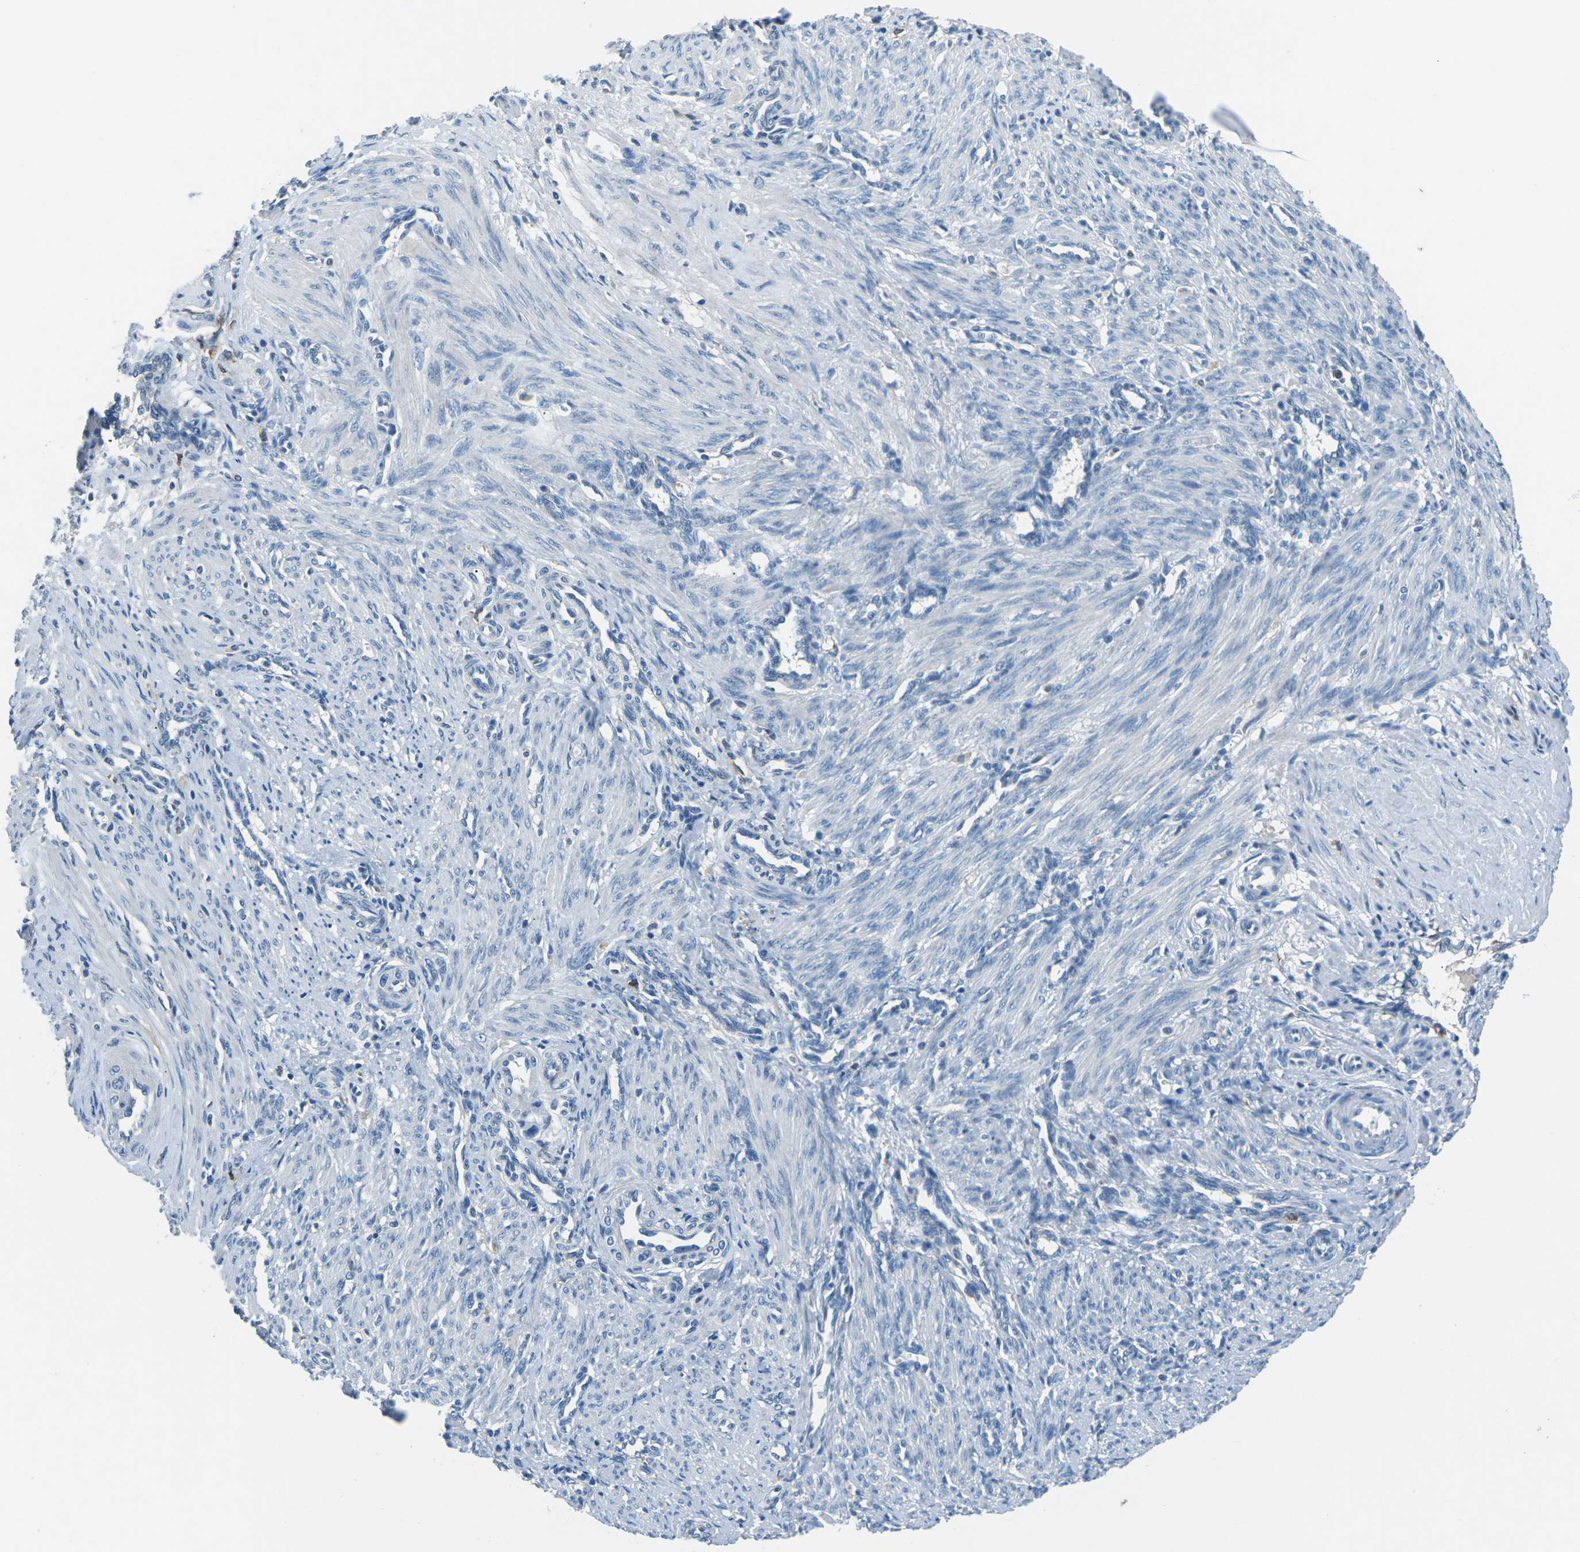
{"staining": {"intensity": "negative", "quantity": "none", "location": "none"}, "tissue": "smooth muscle", "cell_type": "Smooth muscle cells", "image_type": "normal", "snomed": [{"axis": "morphology", "description": "Normal tissue, NOS"}, {"axis": "topography", "description": "Endometrium"}], "caption": "IHC histopathology image of unremarkable smooth muscle: smooth muscle stained with DAB (3,3'-diaminobenzidine) demonstrates no significant protein positivity in smooth muscle cells.", "gene": "CD1D", "patient": {"sex": "female", "age": 33}}